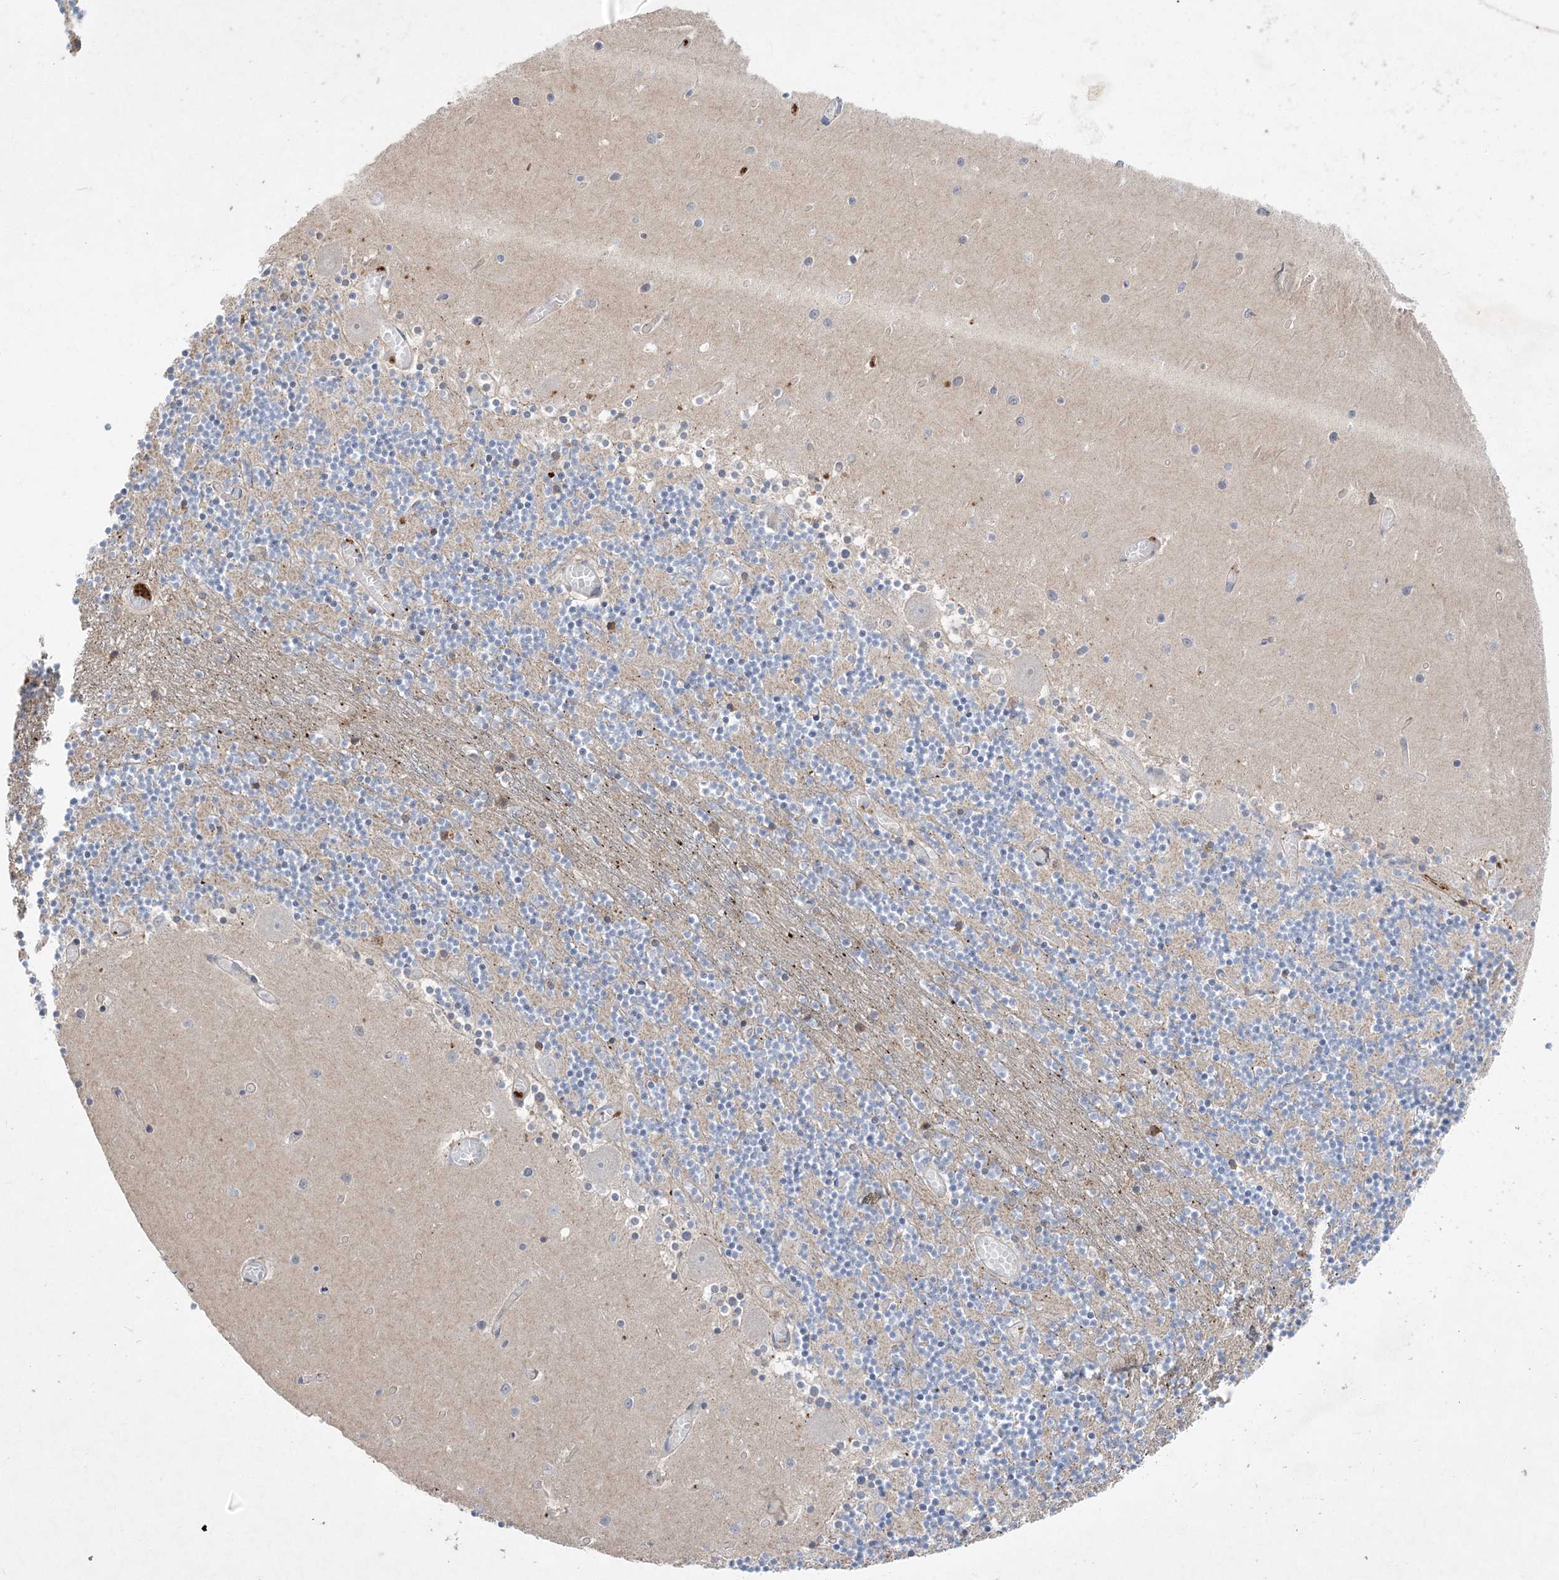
{"staining": {"intensity": "weak", "quantity": "25%-75%", "location": "cytoplasmic/membranous"}, "tissue": "cerebellum", "cell_type": "Cells in granular layer", "image_type": "normal", "snomed": [{"axis": "morphology", "description": "Normal tissue, NOS"}, {"axis": "topography", "description": "Cerebellum"}], "caption": "Protein staining of normal cerebellum shows weak cytoplasmic/membranous expression in about 25%-75% of cells in granular layer. Nuclei are stained in blue.", "gene": "ADCK2", "patient": {"sex": "female", "age": 28}}